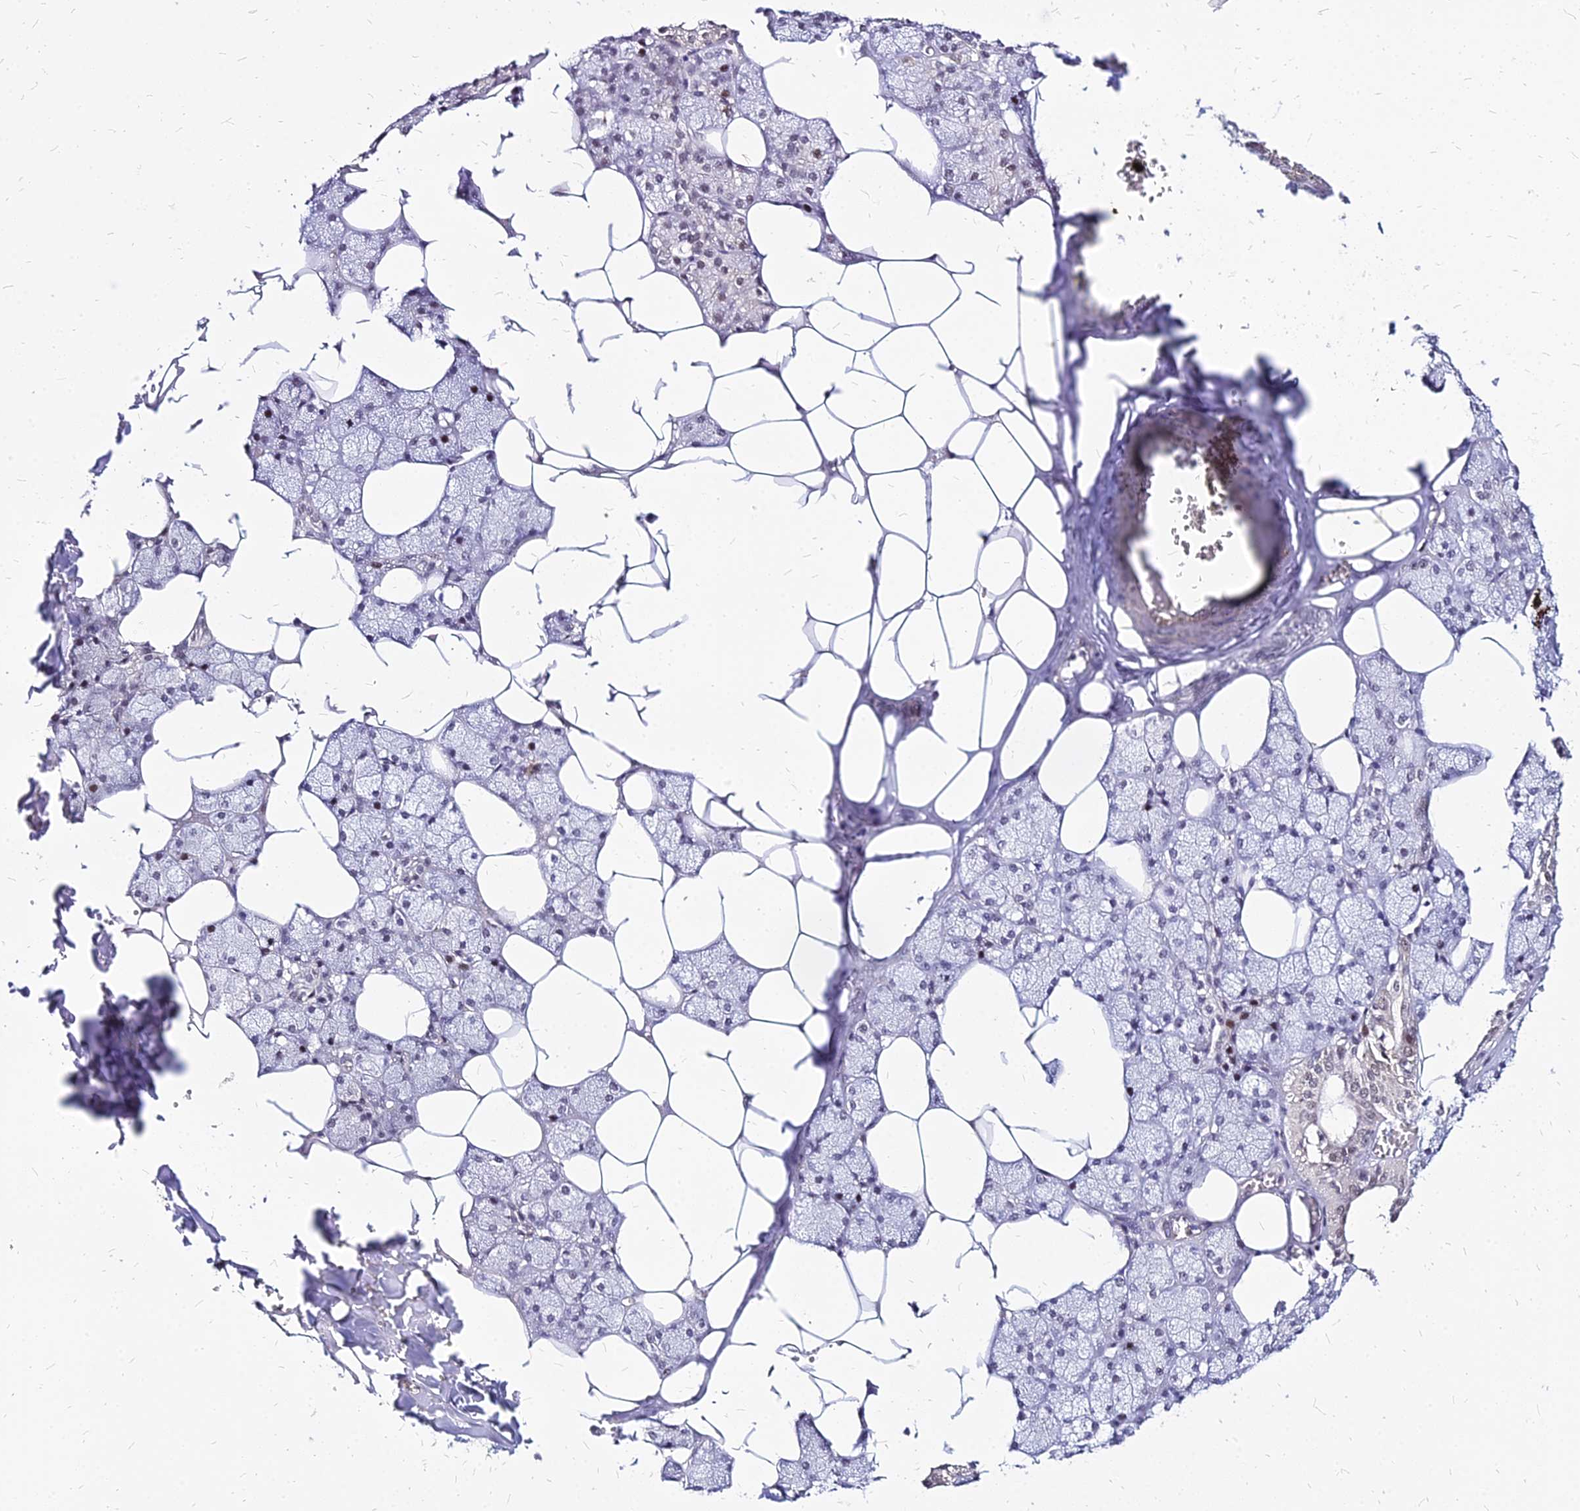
{"staining": {"intensity": "strong", "quantity": "<25%", "location": "nuclear"}, "tissue": "salivary gland", "cell_type": "Glandular cells", "image_type": "normal", "snomed": [{"axis": "morphology", "description": "Normal tissue, NOS"}, {"axis": "topography", "description": "Salivary gland"}], "caption": "Immunohistochemistry of normal salivary gland shows medium levels of strong nuclear positivity in about <25% of glandular cells. Nuclei are stained in blue.", "gene": "FDX2", "patient": {"sex": "male", "age": 62}}